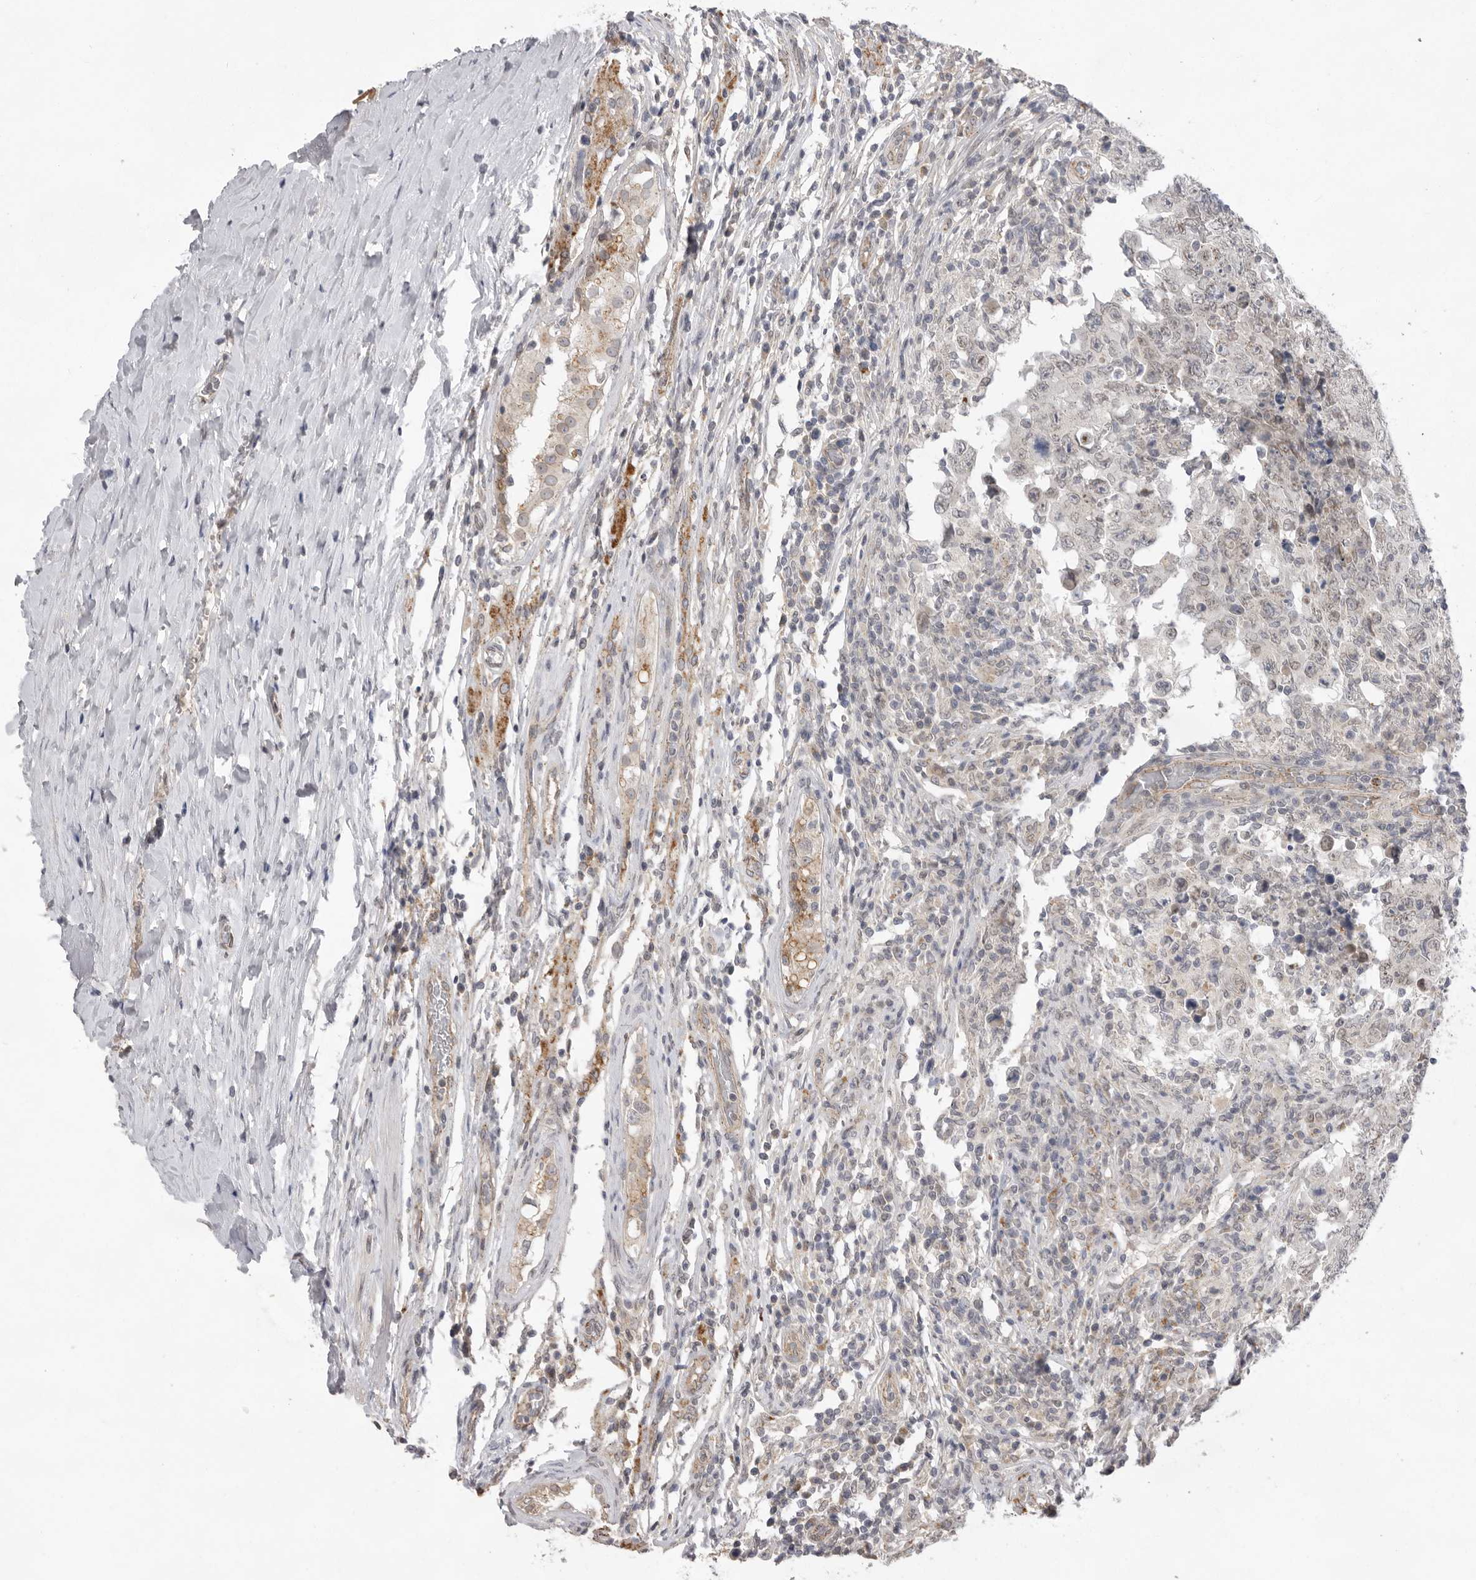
{"staining": {"intensity": "negative", "quantity": "none", "location": "none"}, "tissue": "testis cancer", "cell_type": "Tumor cells", "image_type": "cancer", "snomed": [{"axis": "morphology", "description": "Carcinoma, Embryonal, NOS"}, {"axis": "topography", "description": "Testis"}], "caption": "Immunohistochemistry (IHC) of human testis cancer (embryonal carcinoma) exhibits no staining in tumor cells.", "gene": "TLR3", "patient": {"sex": "male", "age": 26}}